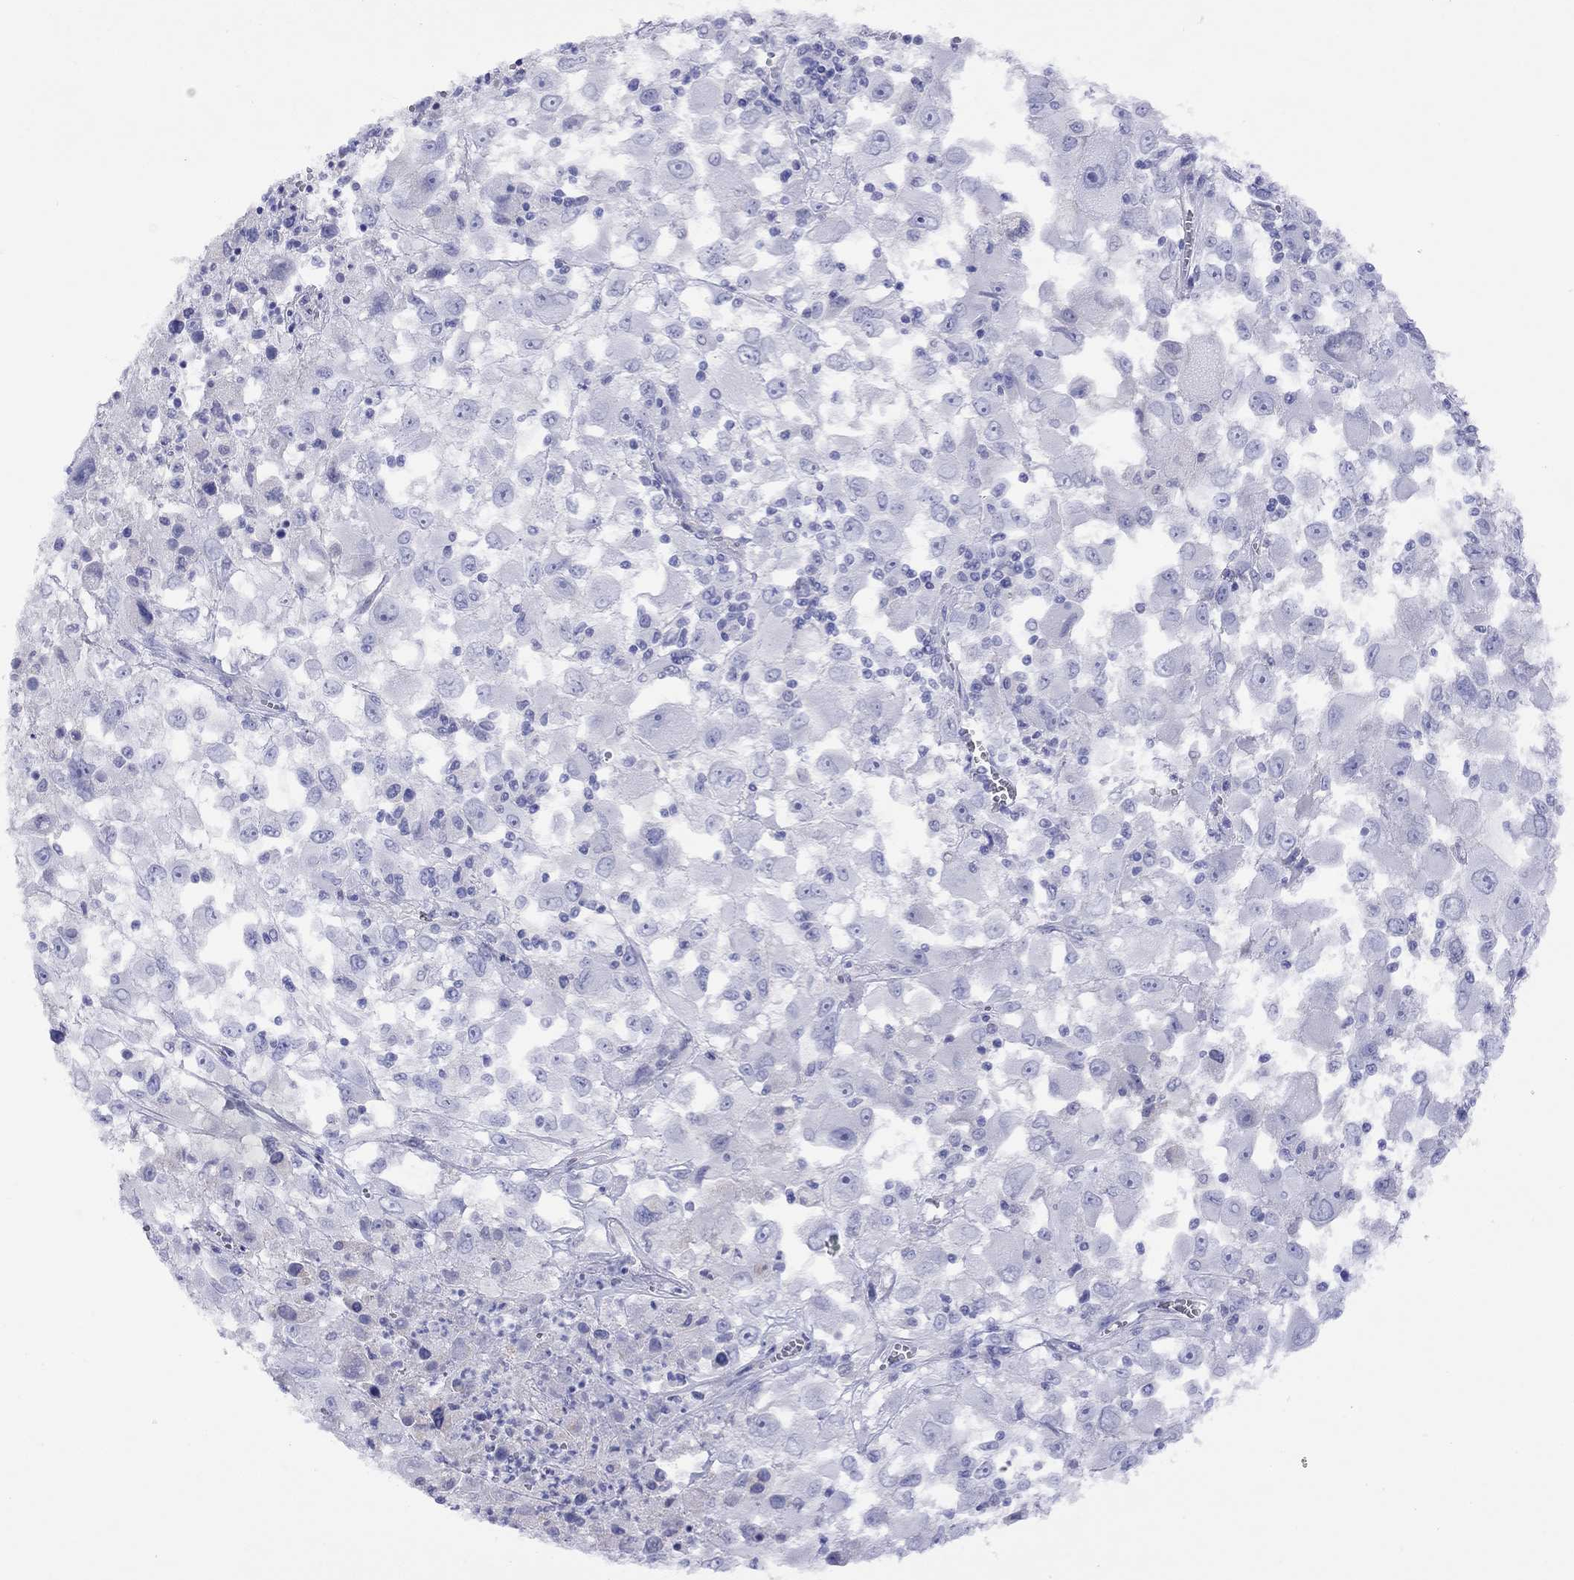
{"staining": {"intensity": "negative", "quantity": "none", "location": "none"}, "tissue": "melanoma", "cell_type": "Tumor cells", "image_type": "cancer", "snomed": [{"axis": "morphology", "description": "Malignant melanoma, Metastatic site"}, {"axis": "topography", "description": "Soft tissue"}], "caption": "A high-resolution histopathology image shows immunohistochemistry (IHC) staining of melanoma, which displays no significant expression in tumor cells.", "gene": "SLC30A8", "patient": {"sex": "male", "age": 50}}